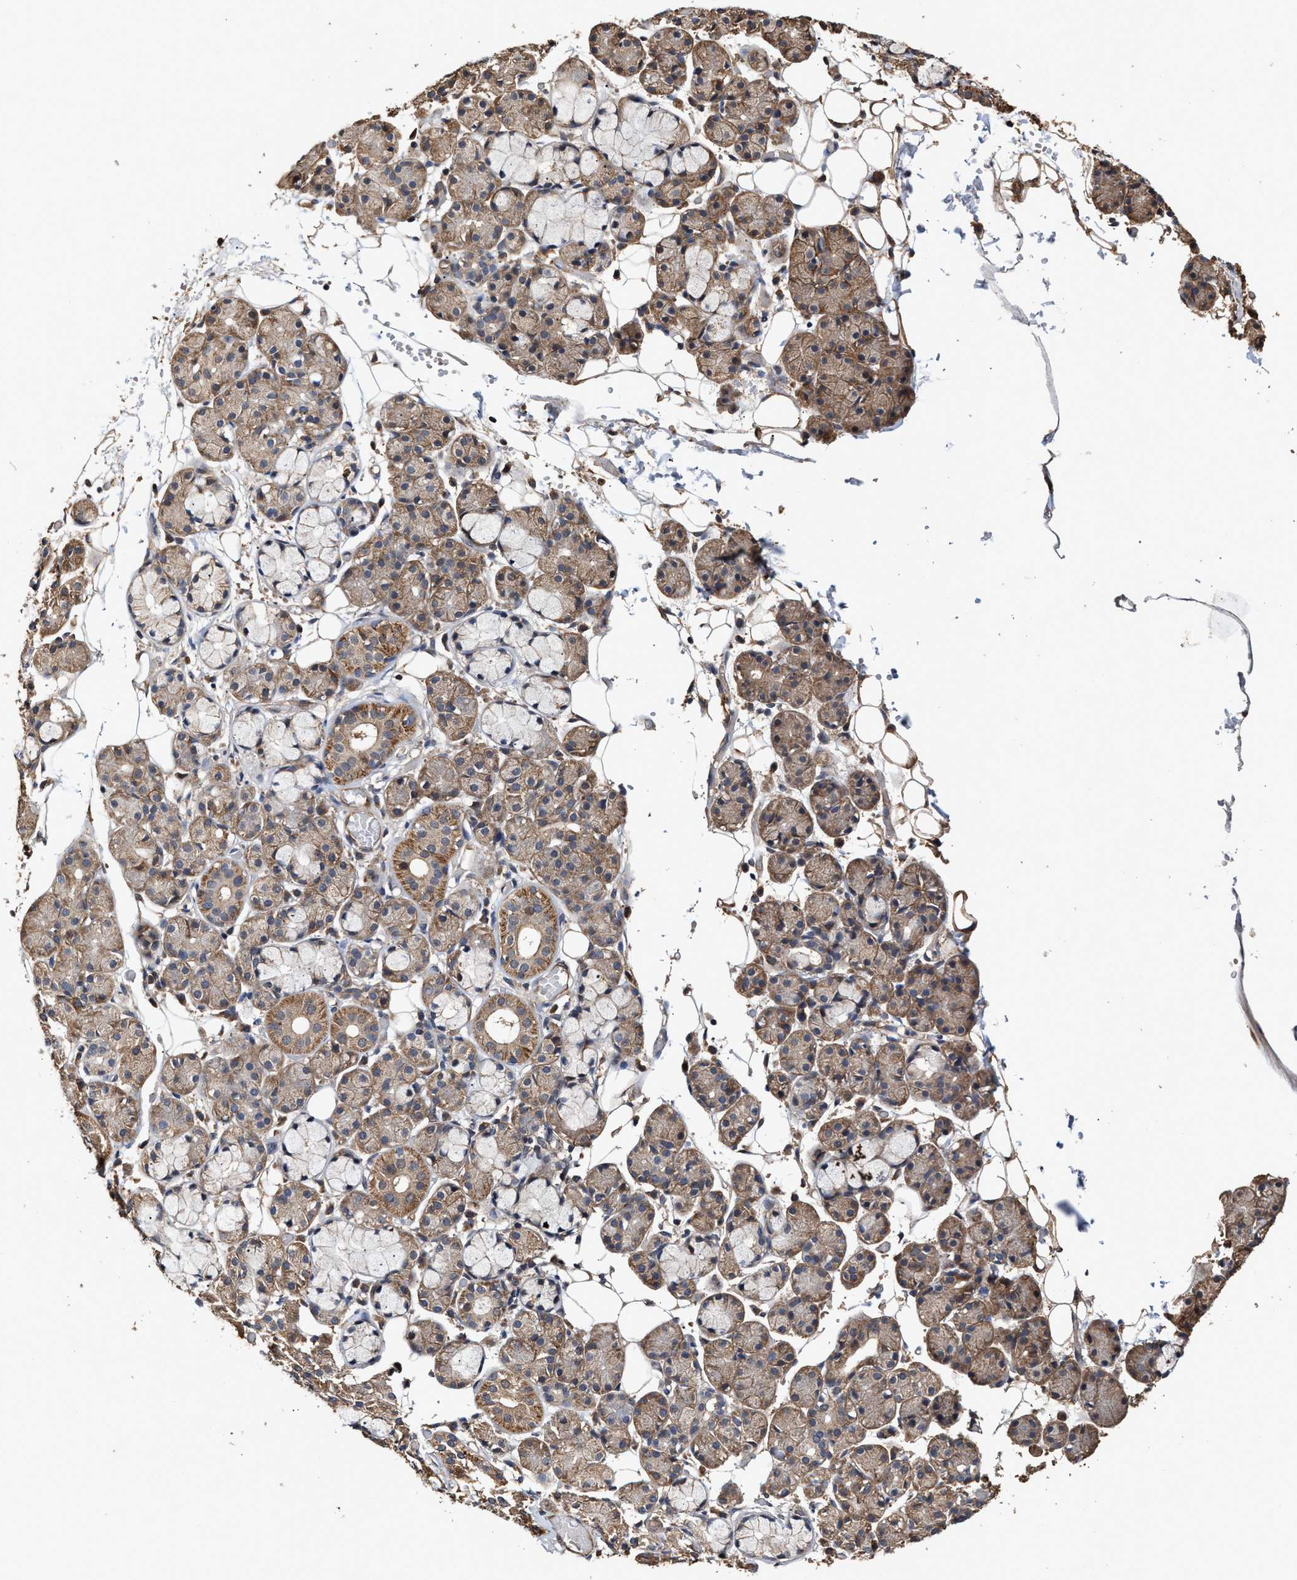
{"staining": {"intensity": "moderate", "quantity": ">75%", "location": "cytoplasmic/membranous"}, "tissue": "salivary gland", "cell_type": "Glandular cells", "image_type": "normal", "snomed": [{"axis": "morphology", "description": "Normal tissue, NOS"}, {"axis": "topography", "description": "Salivary gland"}], "caption": "Human salivary gland stained for a protein (brown) exhibits moderate cytoplasmic/membranous positive staining in approximately >75% of glandular cells.", "gene": "ZNHIT6", "patient": {"sex": "male", "age": 63}}